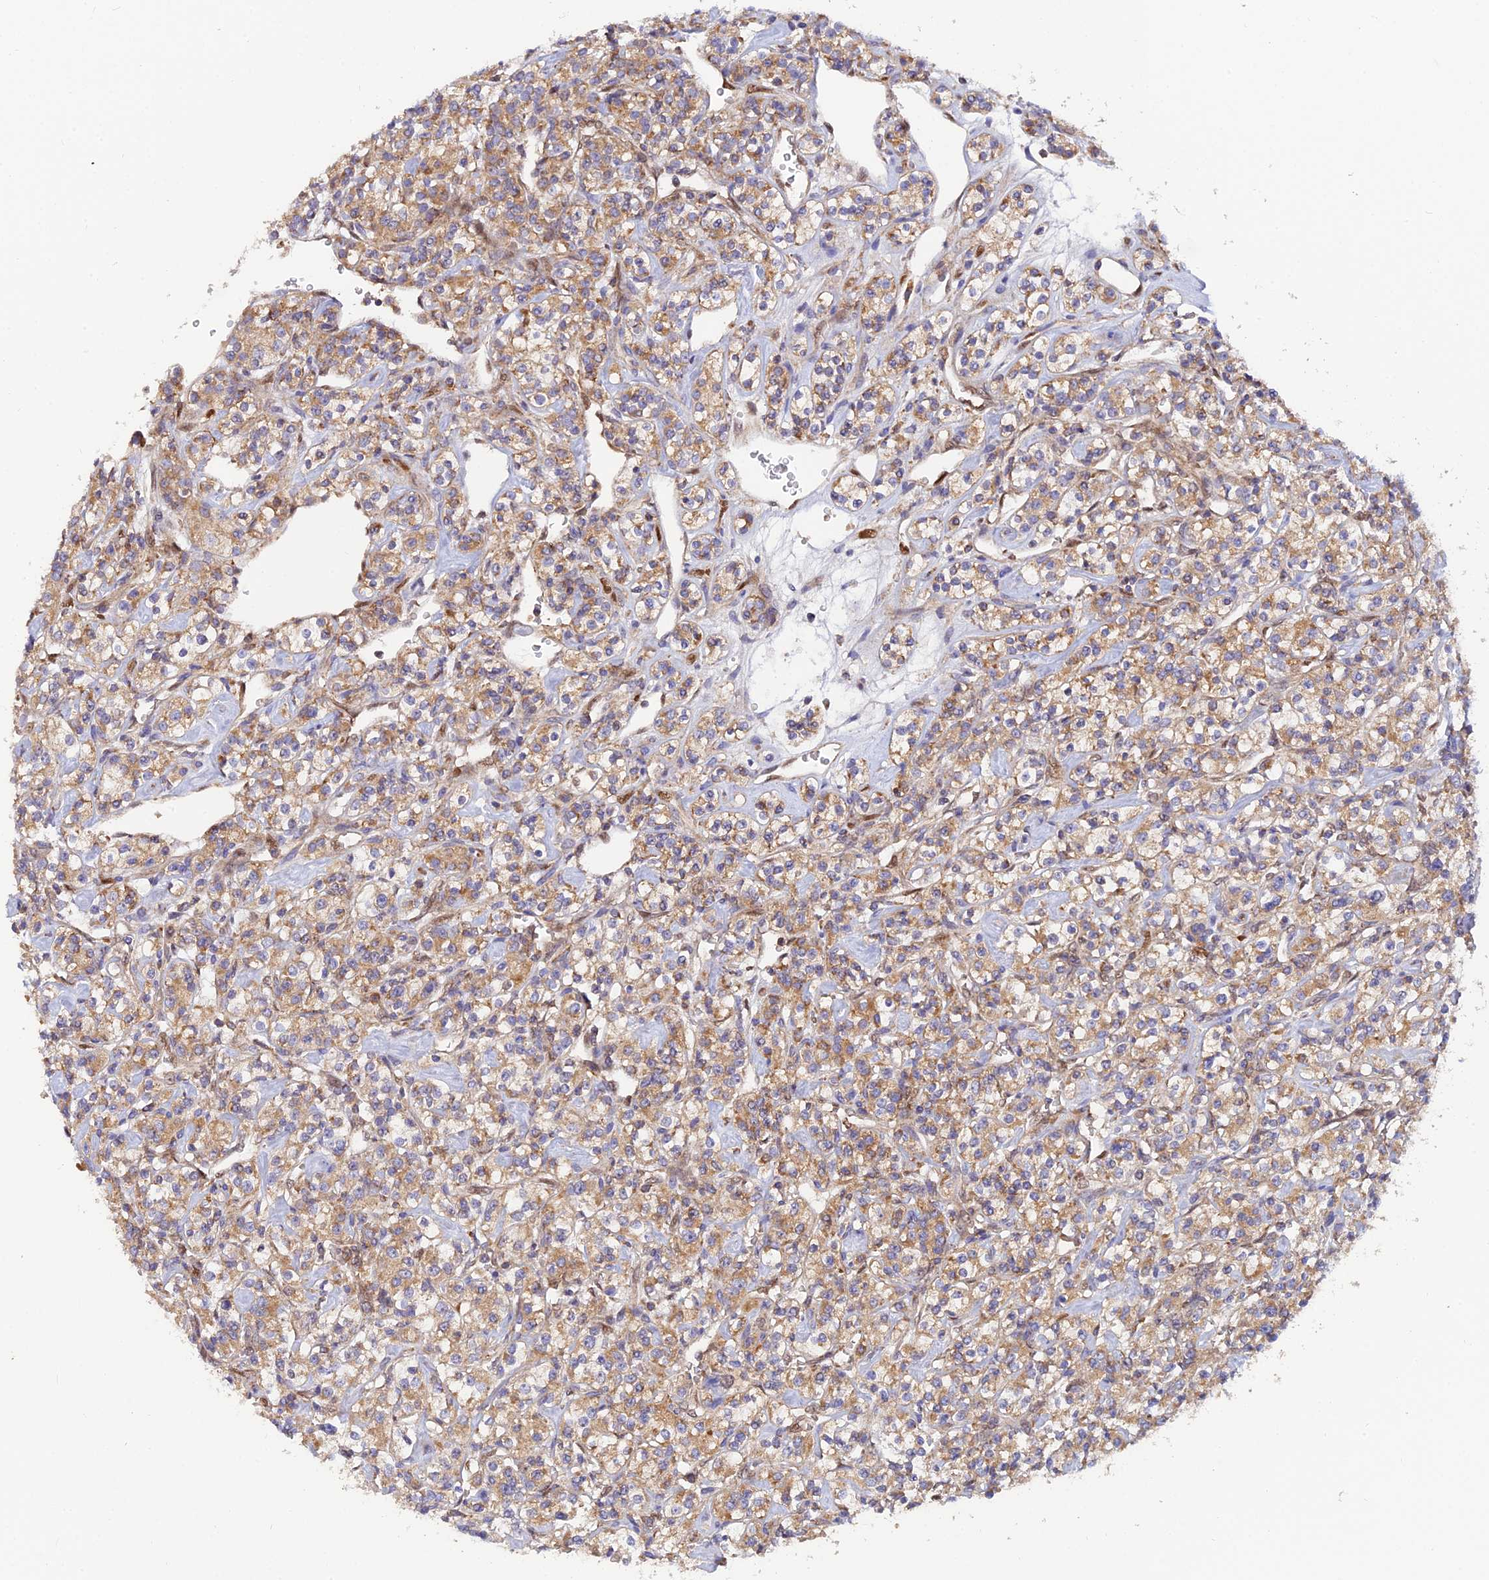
{"staining": {"intensity": "moderate", "quantity": ">75%", "location": "cytoplasmic/membranous"}, "tissue": "renal cancer", "cell_type": "Tumor cells", "image_type": "cancer", "snomed": [{"axis": "morphology", "description": "Adenocarcinoma, NOS"}, {"axis": "topography", "description": "Kidney"}], "caption": "This micrograph shows renal adenocarcinoma stained with IHC to label a protein in brown. The cytoplasmic/membranous of tumor cells show moderate positivity for the protein. Nuclei are counter-stained blue.", "gene": "PODNL1", "patient": {"sex": "male", "age": 77}}